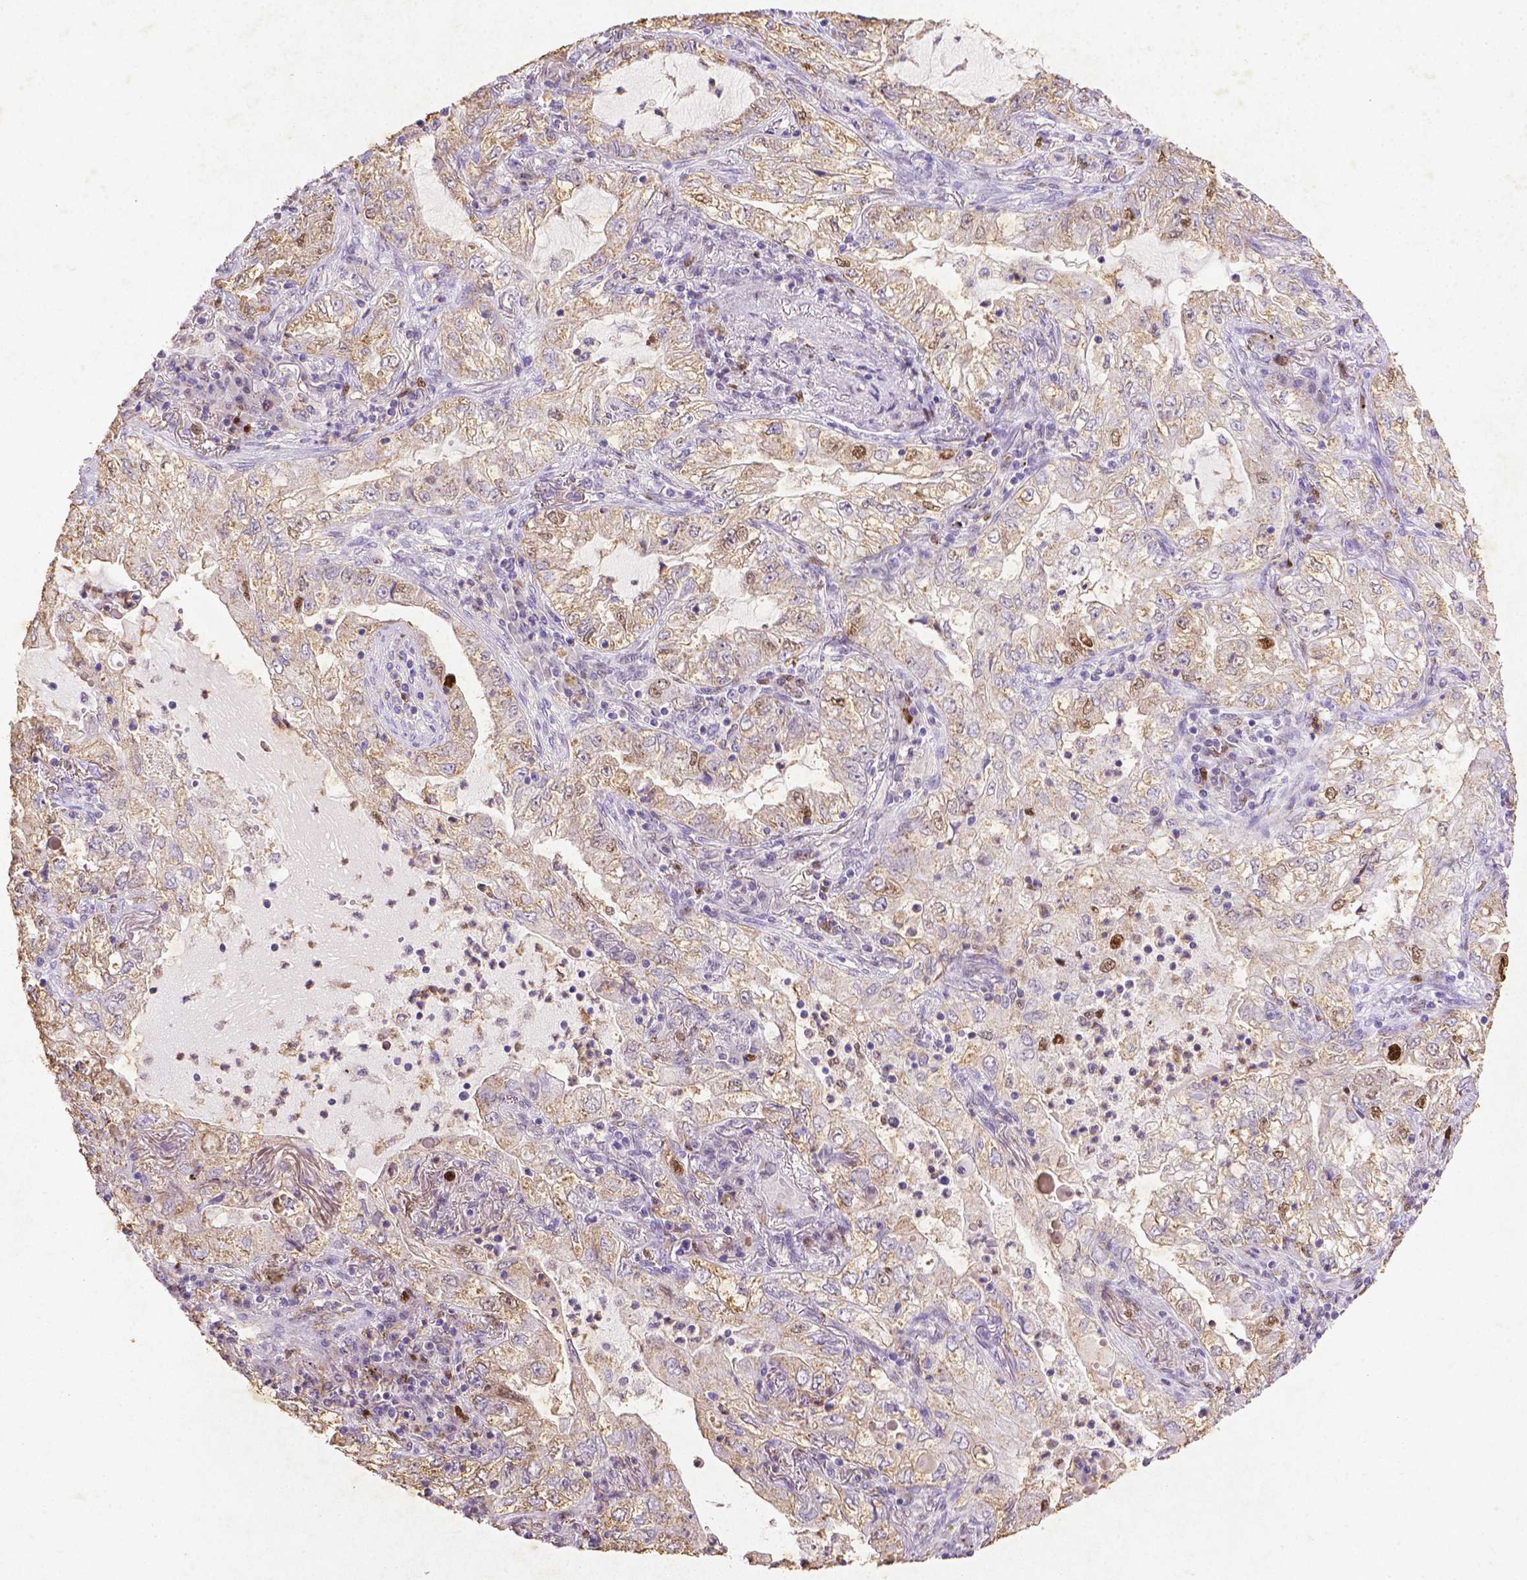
{"staining": {"intensity": "moderate", "quantity": "<25%", "location": "cytoplasmic/membranous,nuclear"}, "tissue": "lung cancer", "cell_type": "Tumor cells", "image_type": "cancer", "snomed": [{"axis": "morphology", "description": "Adenocarcinoma, NOS"}, {"axis": "topography", "description": "Lung"}], "caption": "Immunohistochemistry of human lung adenocarcinoma displays low levels of moderate cytoplasmic/membranous and nuclear positivity in about <25% of tumor cells. (Stains: DAB in brown, nuclei in blue, Microscopy: brightfield microscopy at high magnification).", "gene": "CDKN1A", "patient": {"sex": "female", "age": 73}}